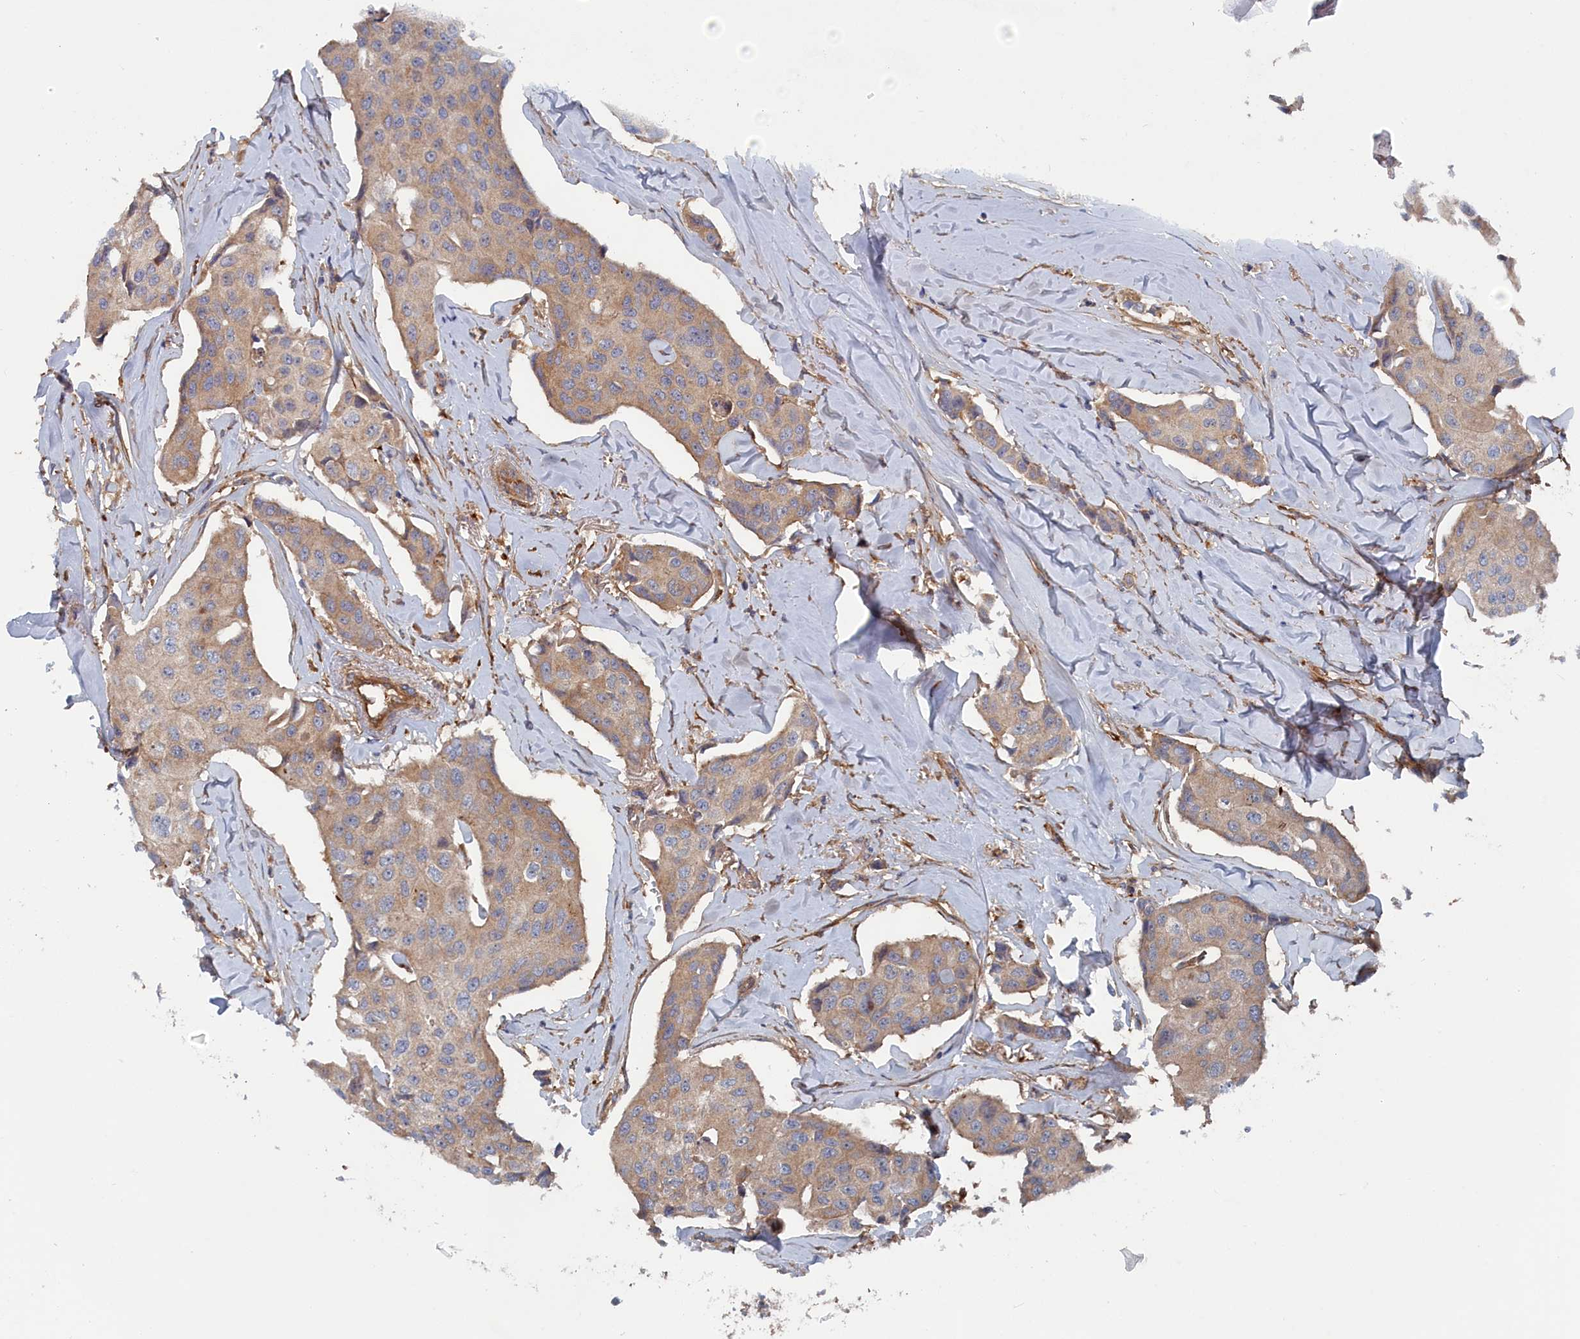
{"staining": {"intensity": "weak", "quantity": "25%-75%", "location": "cytoplasmic/membranous"}, "tissue": "breast cancer", "cell_type": "Tumor cells", "image_type": "cancer", "snomed": [{"axis": "morphology", "description": "Duct carcinoma"}, {"axis": "topography", "description": "Breast"}], "caption": "This image demonstrates intraductal carcinoma (breast) stained with immunohistochemistry (IHC) to label a protein in brown. The cytoplasmic/membranous of tumor cells show weak positivity for the protein. Nuclei are counter-stained blue.", "gene": "TMEM196", "patient": {"sex": "female", "age": 80}}